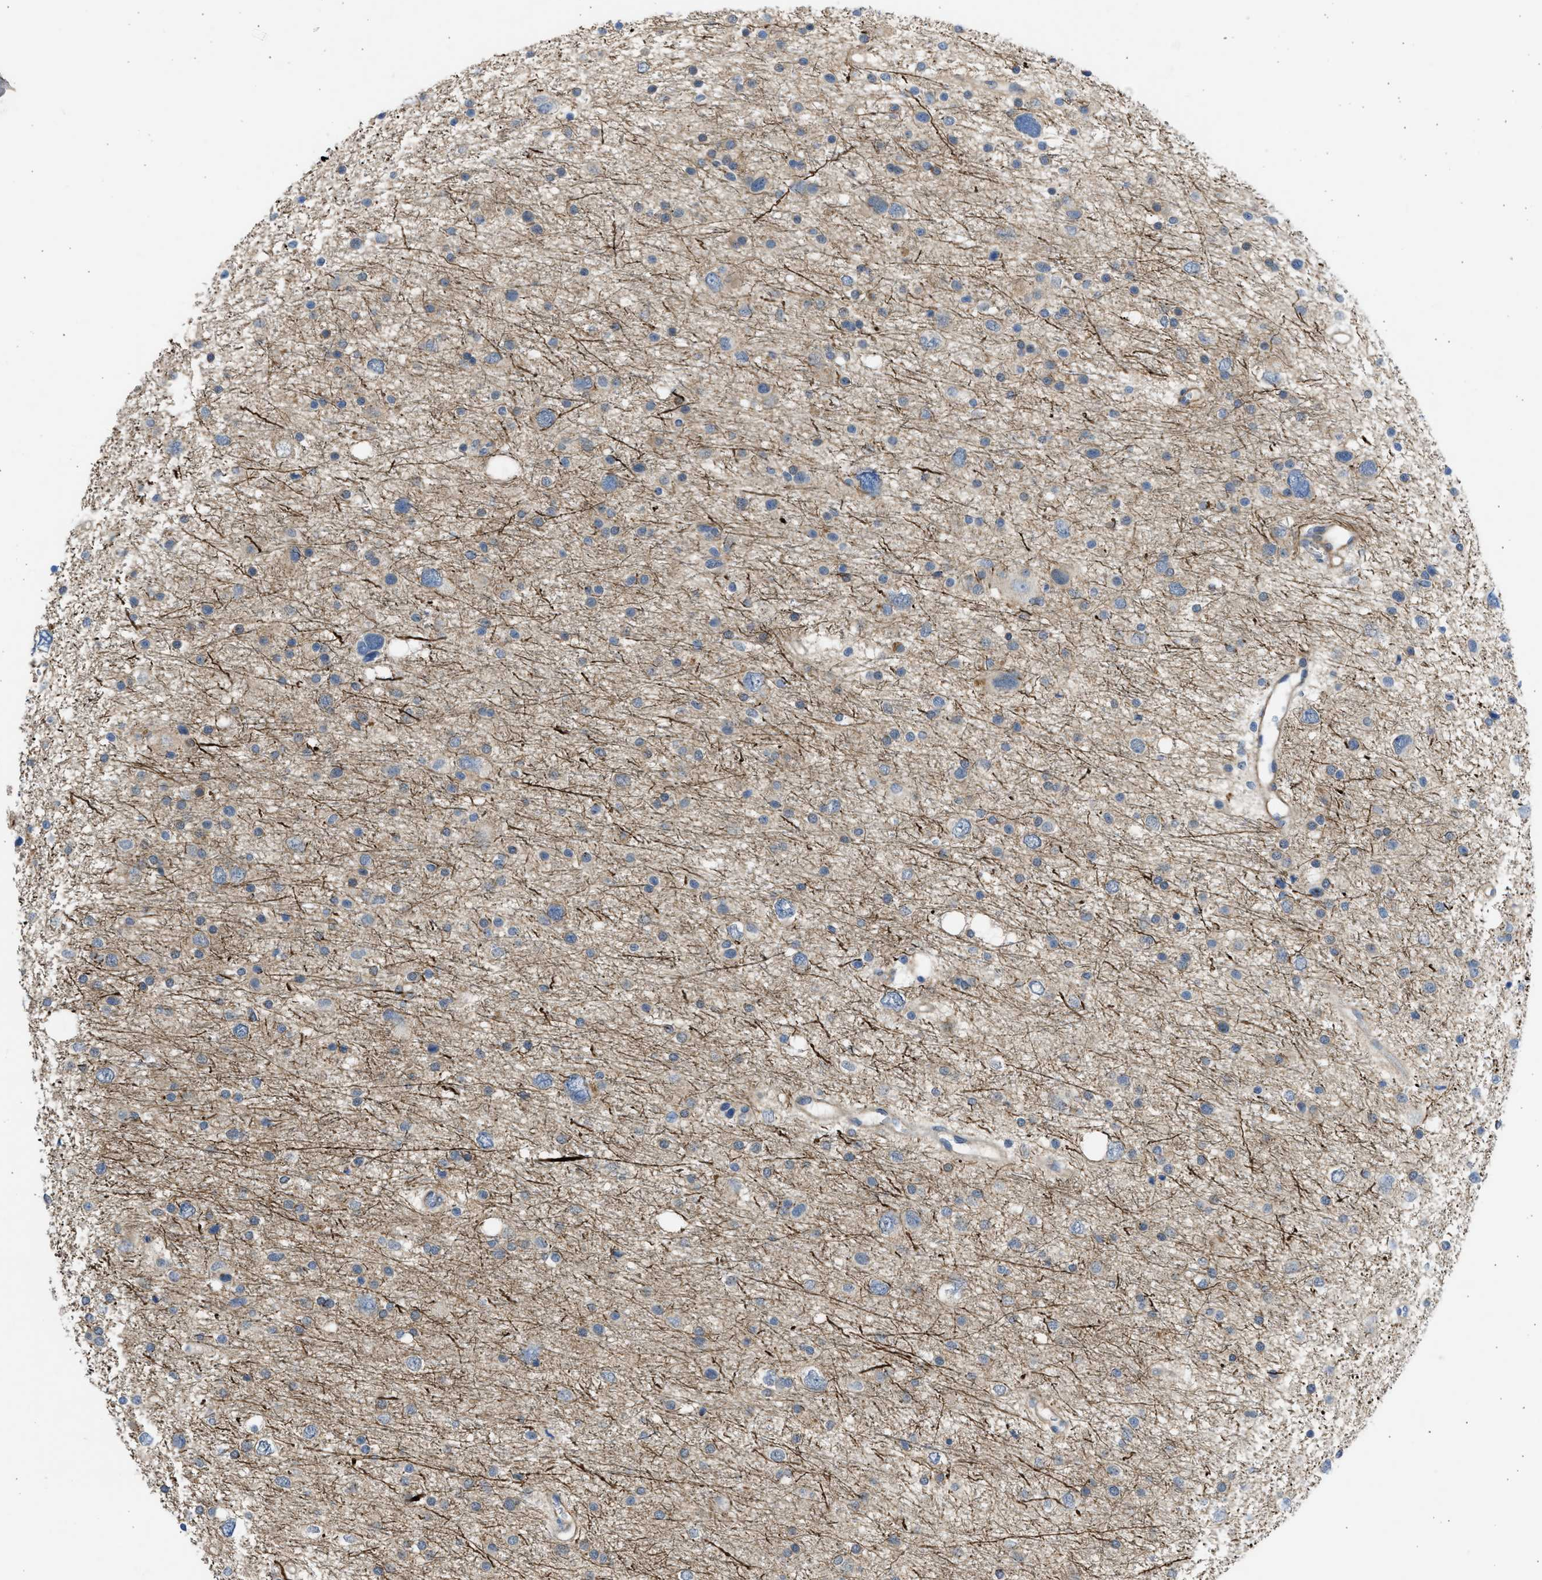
{"staining": {"intensity": "negative", "quantity": "none", "location": "none"}, "tissue": "glioma", "cell_type": "Tumor cells", "image_type": "cancer", "snomed": [{"axis": "morphology", "description": "Glioma, malignant, Low grade"}, {"axis": "topography", "description": "Brain"}], "caption": "This is an IHC photomicrograph of human malignant glioma (low-grade). There is no staining in tumor cells.", "gene": "PCNX3", "patient": {"sex": "female", "age": 37}}